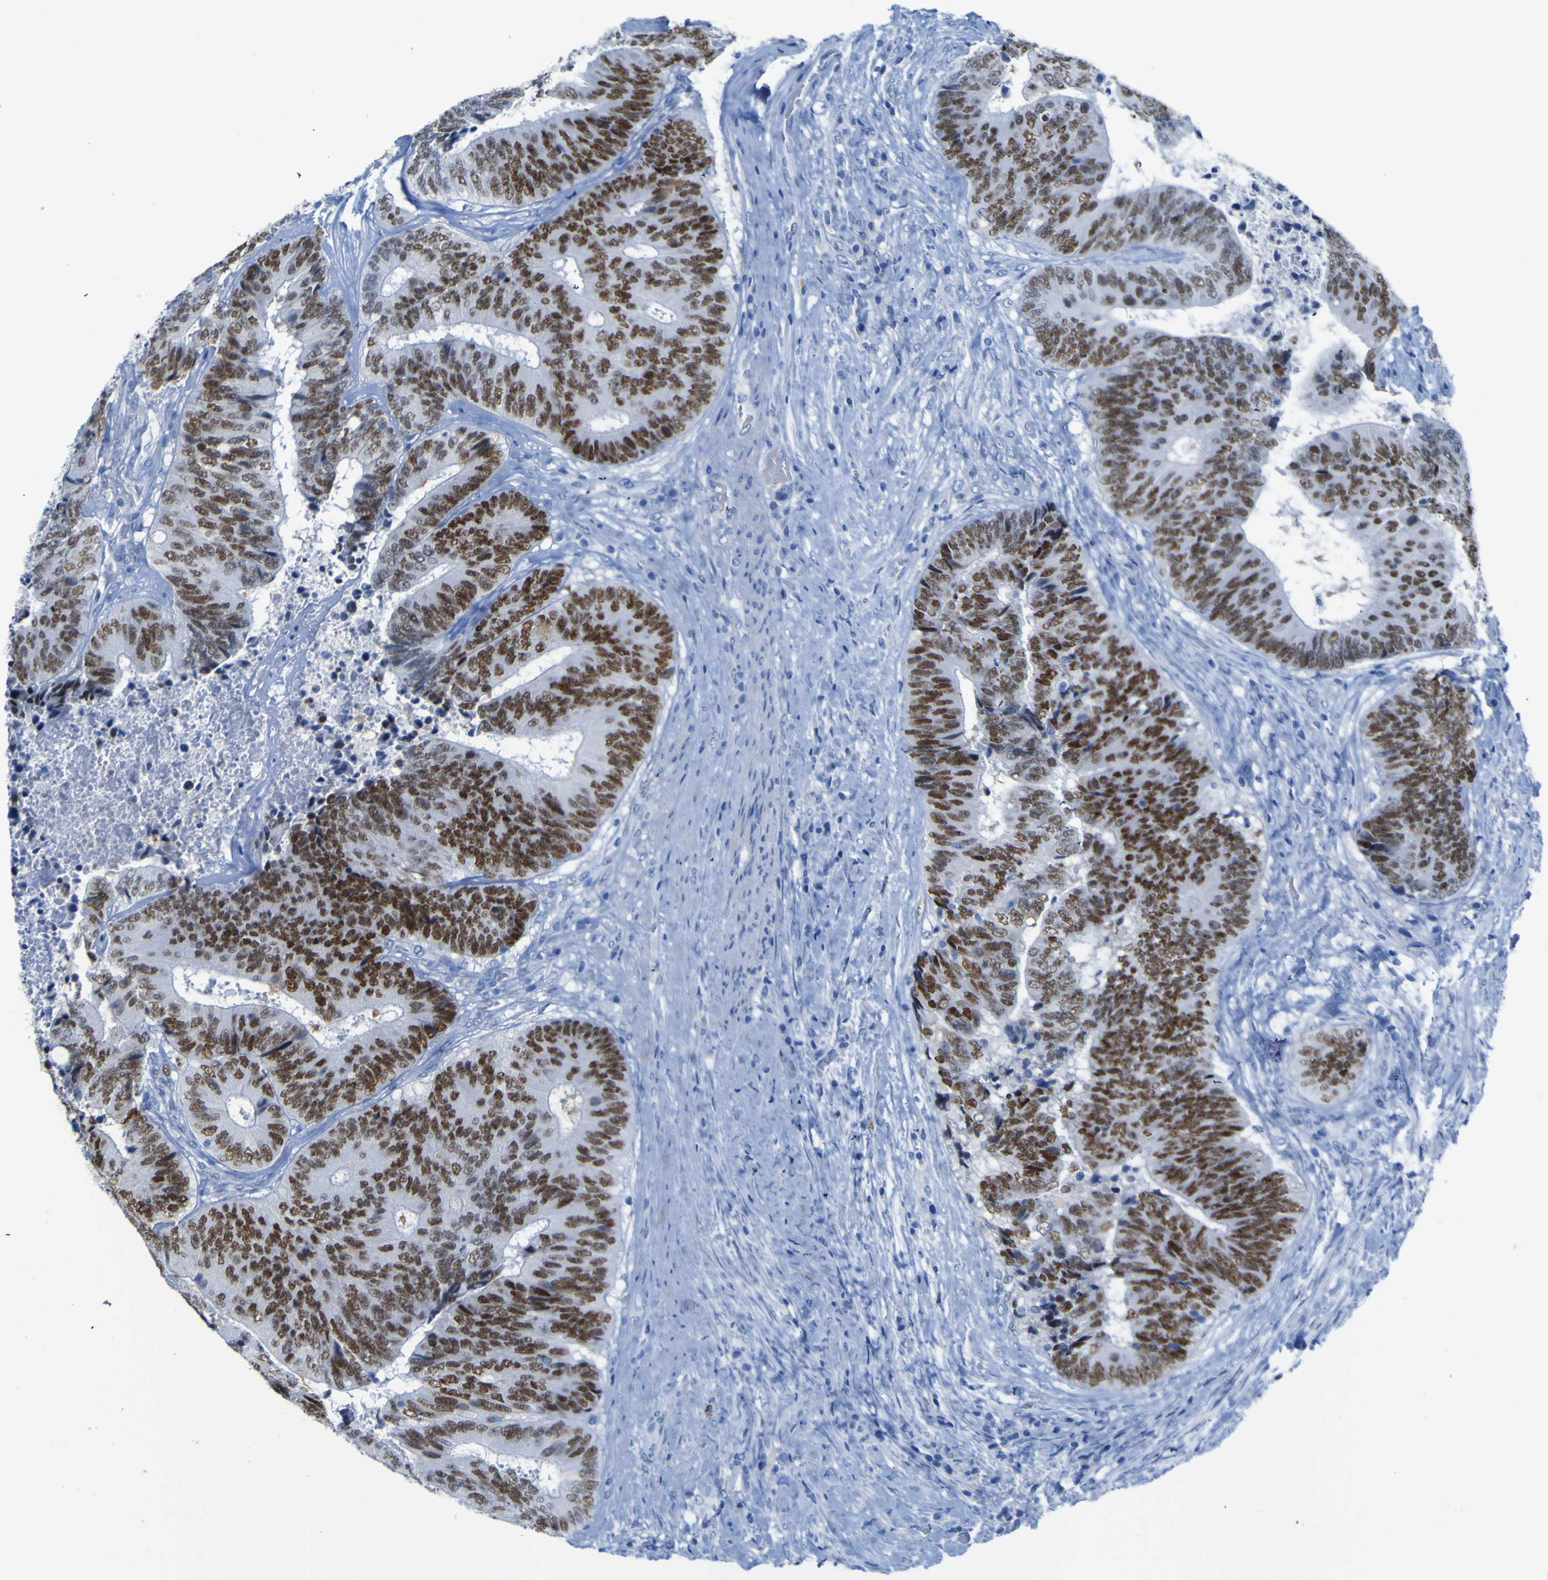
{"staining": {"intensity": "strong", "quantity": ">75%", "location": "nuclear"}, "tissue": "colorectal cancer", "cell_type": "Tumor cells", "image_type": "cancer", "snomed": [{"axis": "morphology", "description": "Adenocarcinoma, NOS"}, {"axis": "topography", "description": "Rectum"}], "caption": "Adenocarcinoma (colorectal) stained for a protein reveals strong nuclear positivity in tumor cells.", "gene": "DACH1", "patient": {"sex": "male", "age": 72}}